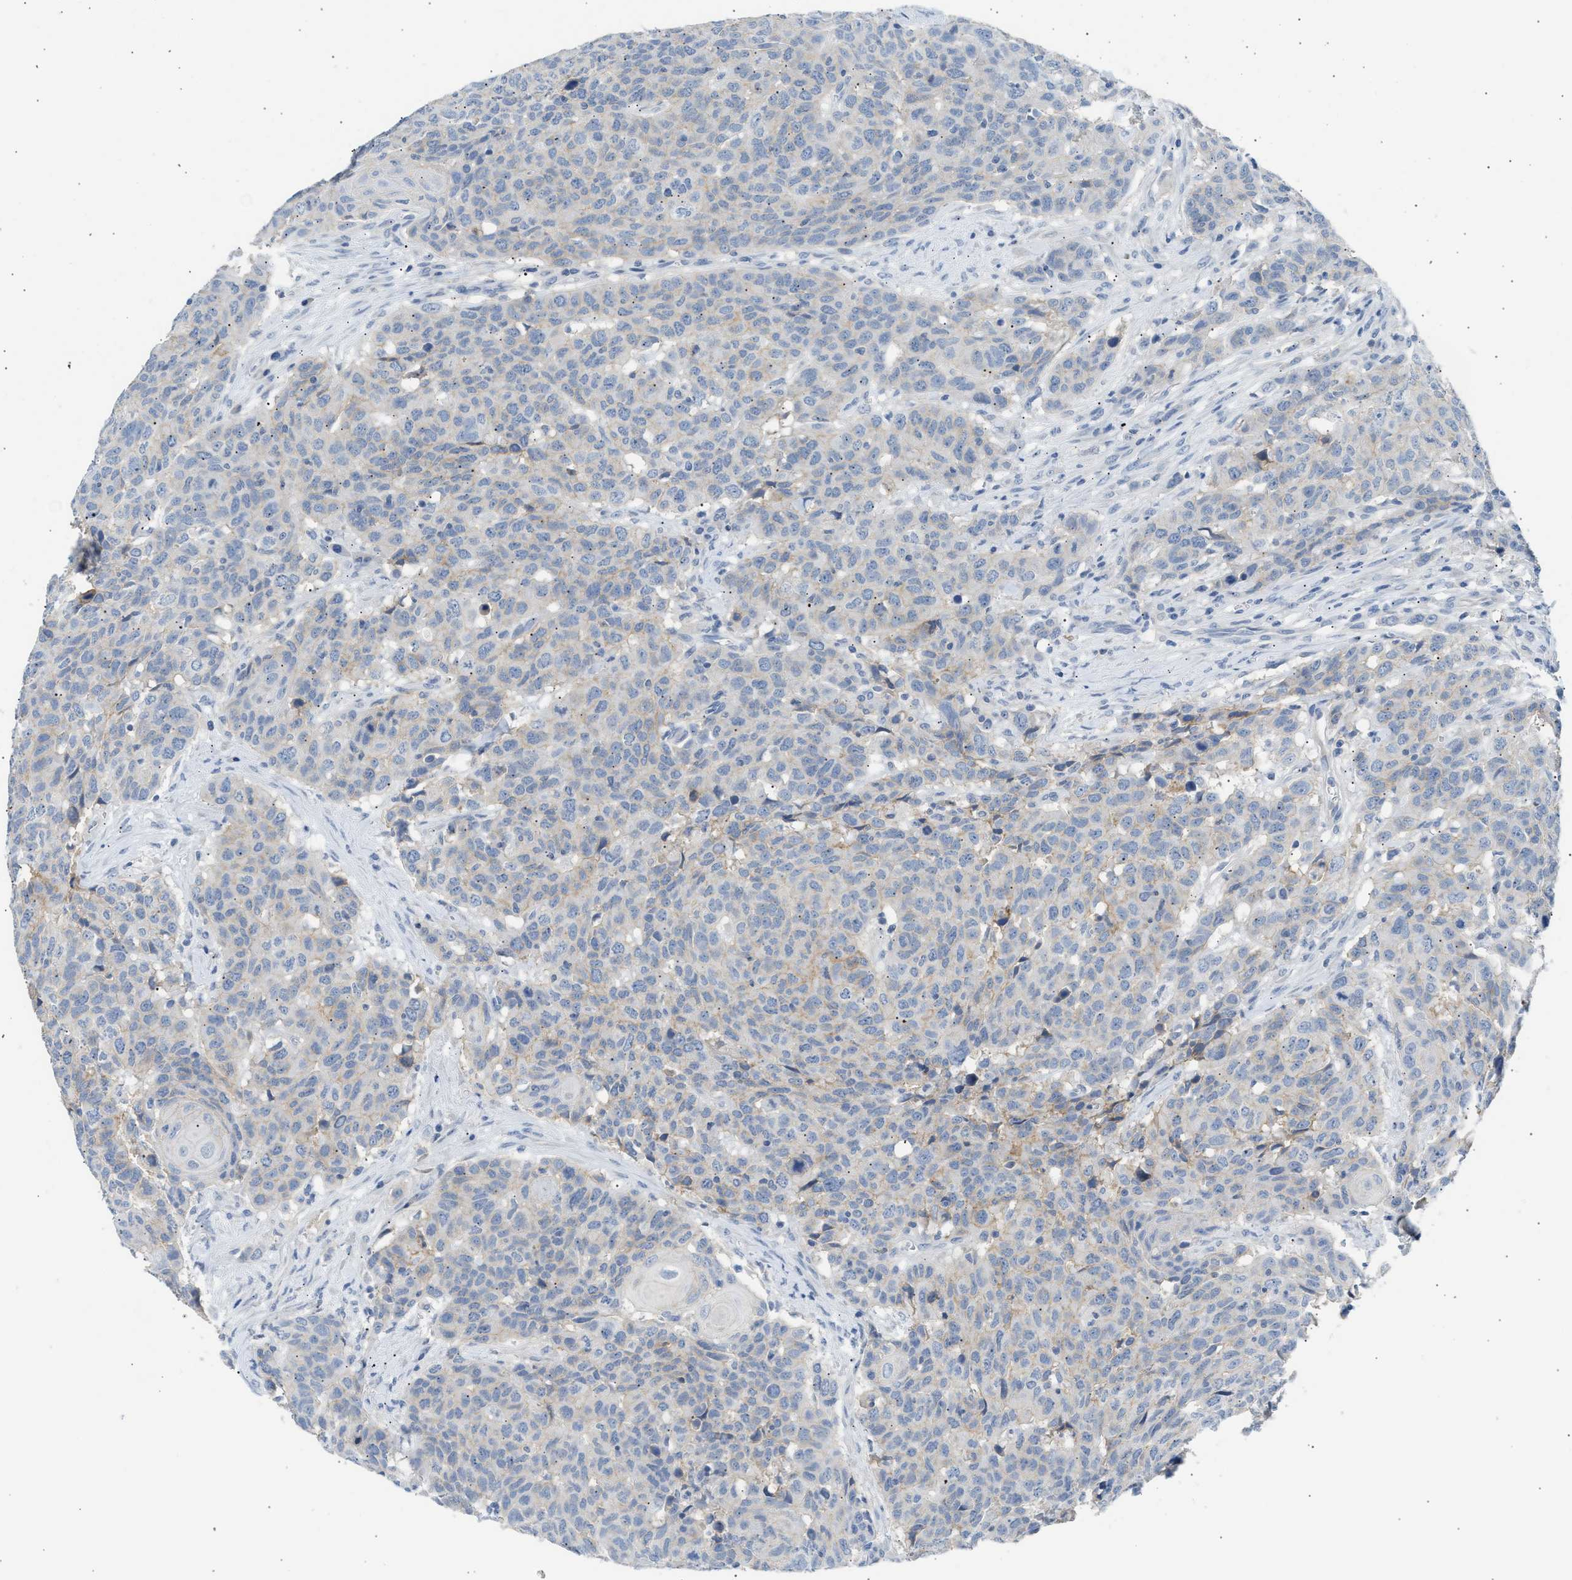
{"staining": {"intensity": "negative", "quantity": "none", "location": "none"}, "tissue": "head and neck cancer", "cell_type": "Tumor cells", "image_type": "cancer", "snomed": [{"axis": "morphology", "description": "Squamous cell carcinoma, NOS"}, {"axis": "topography", "description": "Head-Neck"}], "caption": "This is an immunohistochemistry micrograph of human head and neck cancer. There is no positivity in tumor cells.", "gene": "ERBB2", "patient": {"sex": "male", "age": 66}}